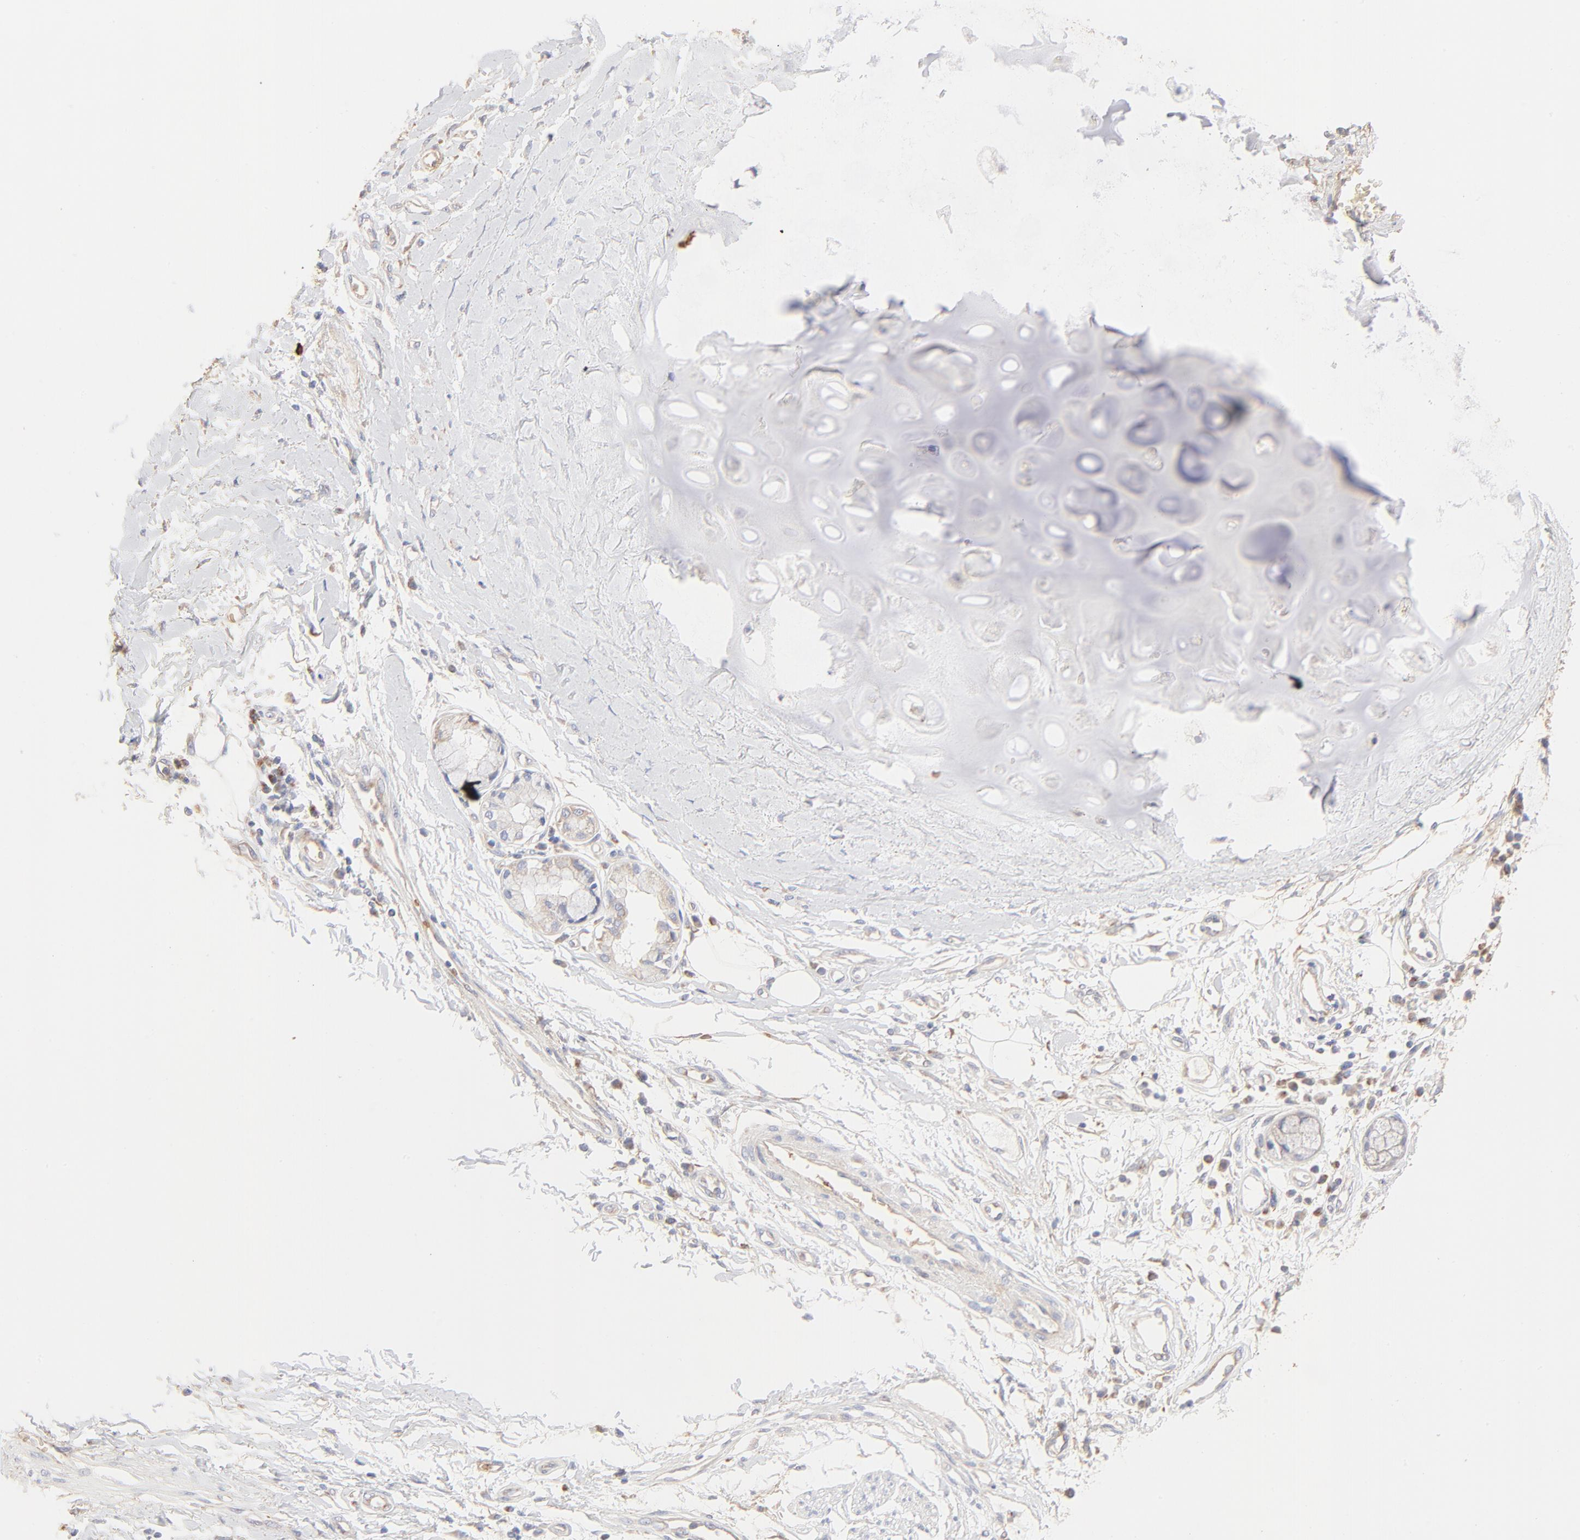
{"staining": {"intensity": "weak", "quantity": ">75%", "location": "cytoplasmic/membranous"}, "tissue": "adipose tissue", "cell_type": "Adipocytes", "image_type": "normal", "snomed": [{"axis": "morphology", "description": "Normal tissue, NOS"}, {"axis": "morphology", "description": "Adenocarcinoma, NOS"}, {"axis": "topography", "description": "Cartilage tissue"}, {"axis": "topography", "description": "Bronchus"}, {"axis": "topography", "description": "Lung"}], "caption": "Unremarkable adipose tissue demonstrates weak cytoplasmic/membranous positivity in approximately >75% of adipocytes The staining was performed using DAB, with brown indicating positive protein expression. Nuclei are stained blue with hematoxylin..", "gene": "SPTB", "patient": {"sex": "female", "age": 67}}